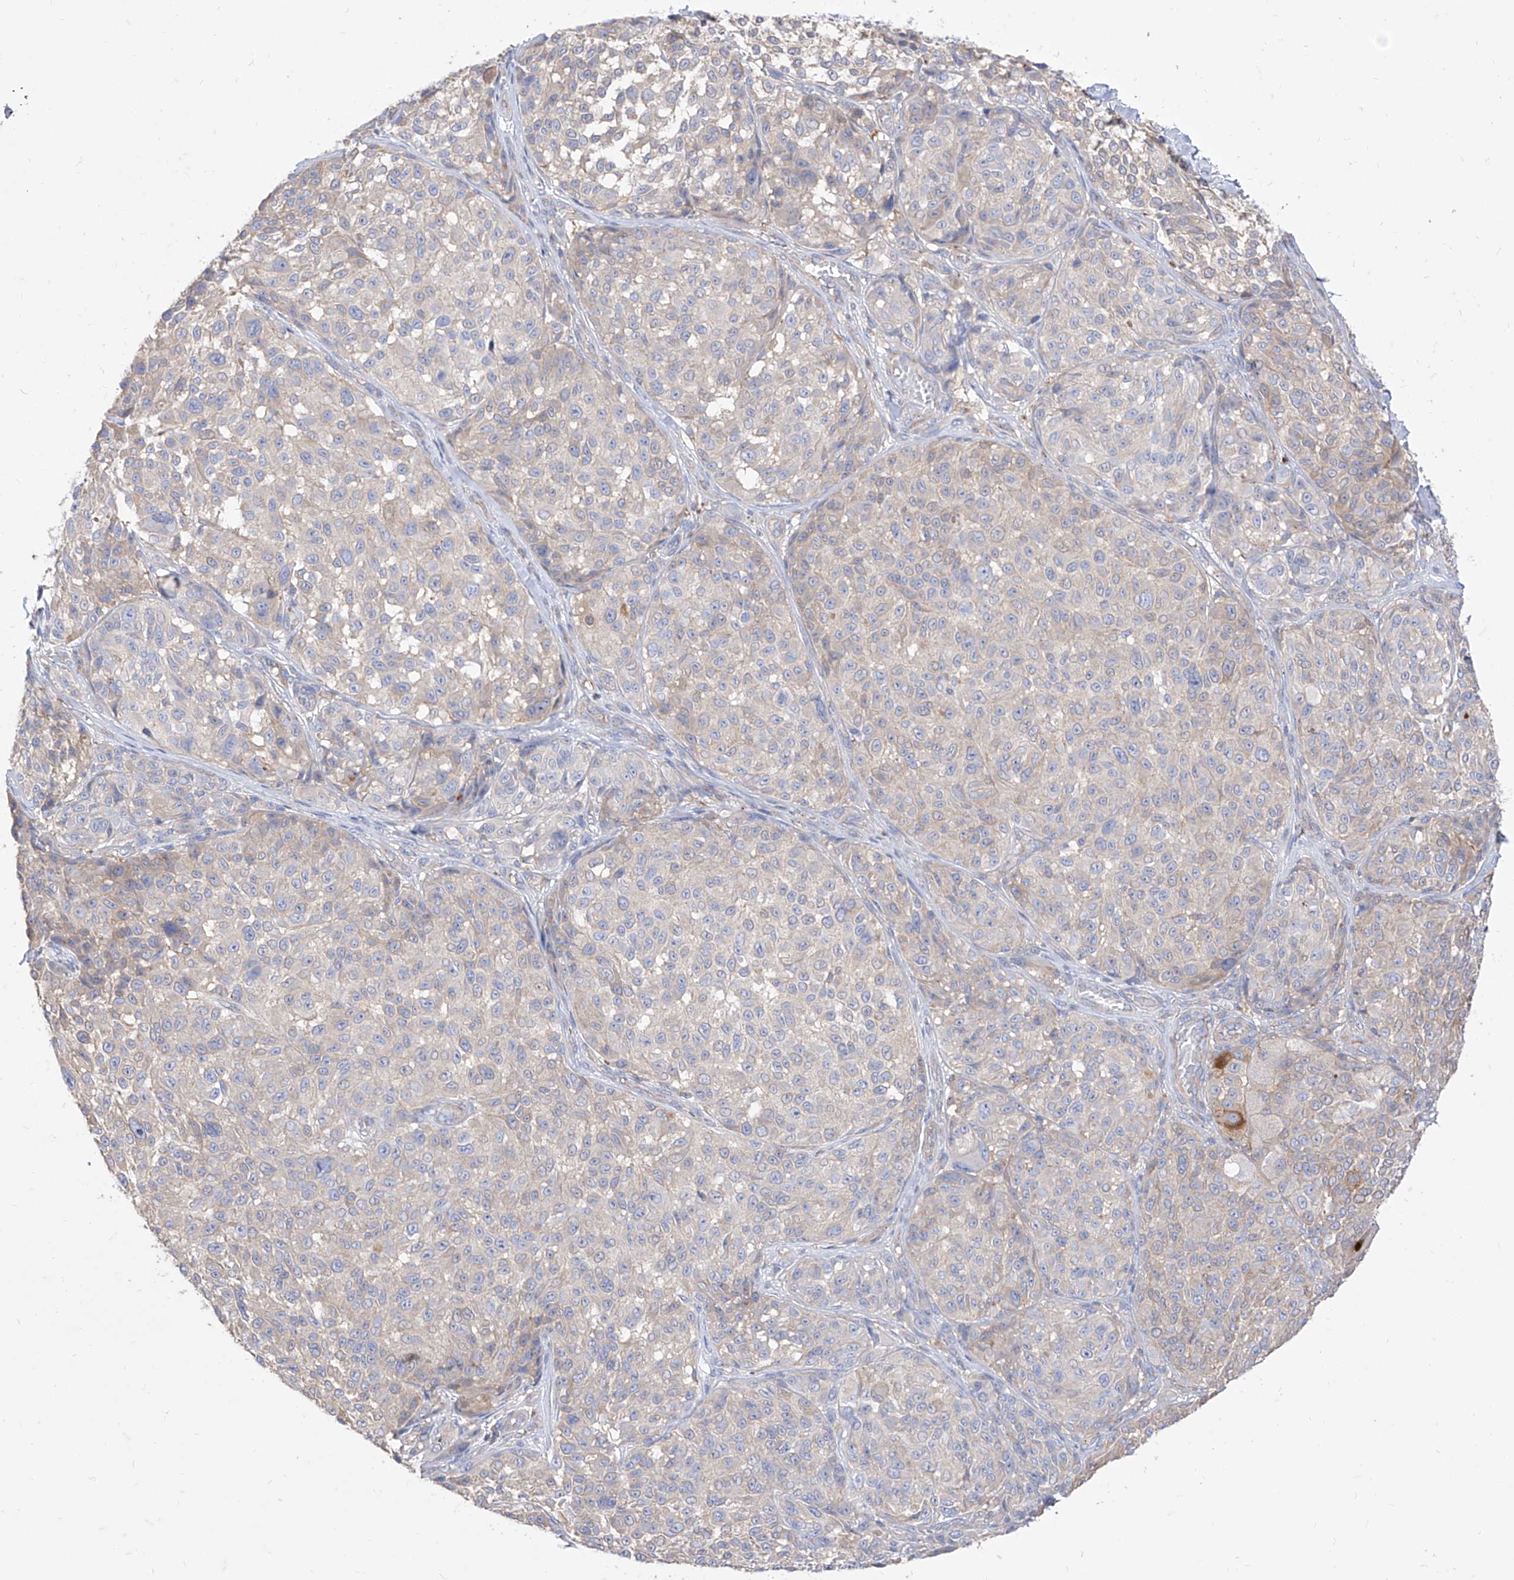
{"staining": {"intensity": "negative", "quantity": "none", "location": "none"}, "tissue": "melanoma", "cell_type": "Tumor cells", "image_type": "cancer", "snomed": [{"axis": "morphology", "description": "Malignant melanoma, NOS"}, {"axis": "topography", "description": "Skin"}], "caption": "Tumor cells are negative for protein expression in human melanoma.", "gene": "C1orf74", "patient": {"sex": "male", "age": 83}}